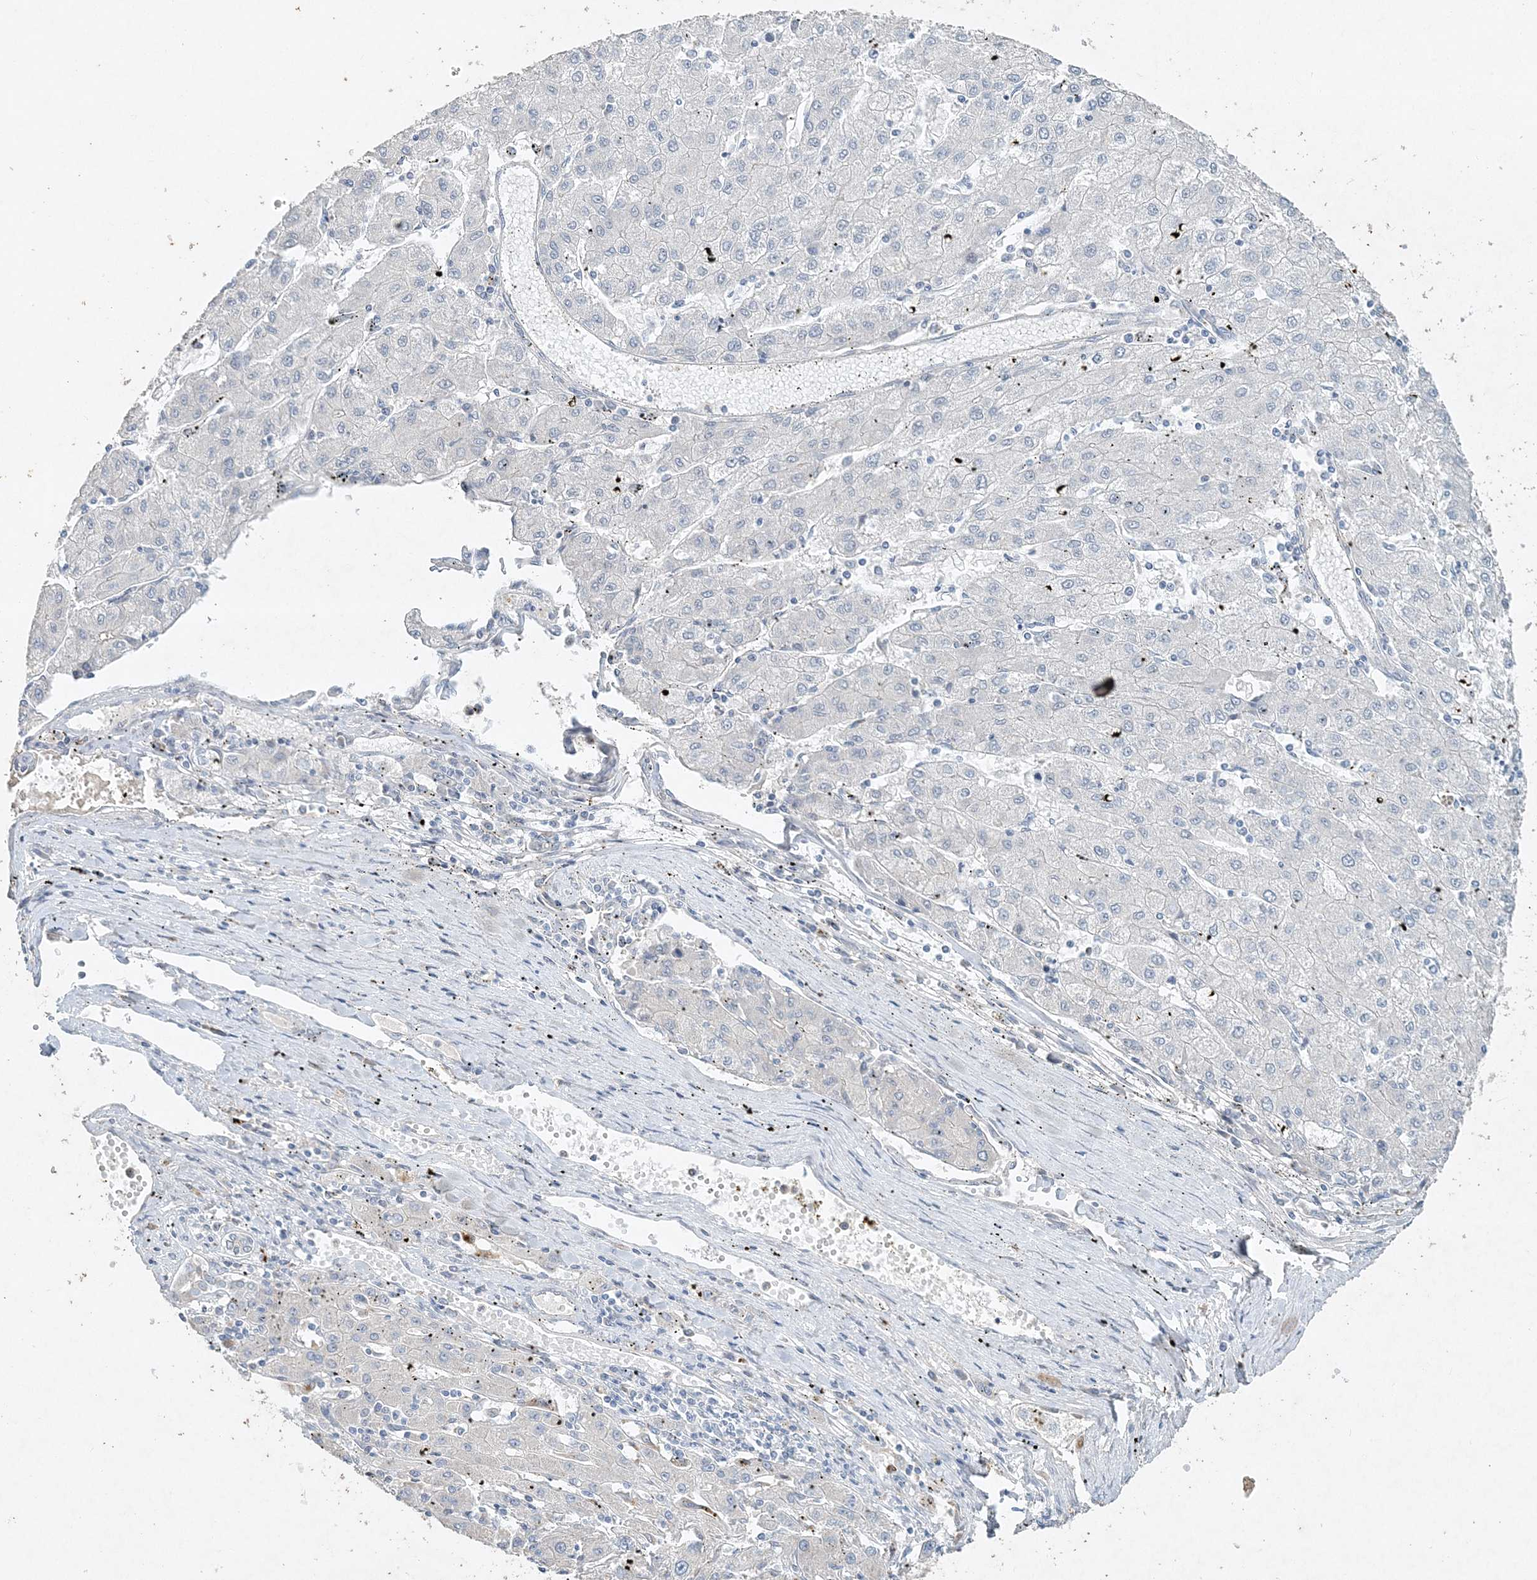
{"staining": {"intensity": "negative", "quantity": "none", "location": "none"}, "tissue": "liver cancer", "cell_type": "Tumor cells", "image_type": "cancer", "snomed": [{"axis": "morphology", "description": "Carcinoma, Hepatocellular, NOS"}, {"axis": "topography", "description": "Liver"}], "caption": "Immunohistochemistry photomicrograph of liver cancer (hepatocellular carcinoma) stained for a protein (brown), which reveals no positivity in tumor cells.", "gene": "DNAH5", "patient": {"sex": "male", "age": 72}}